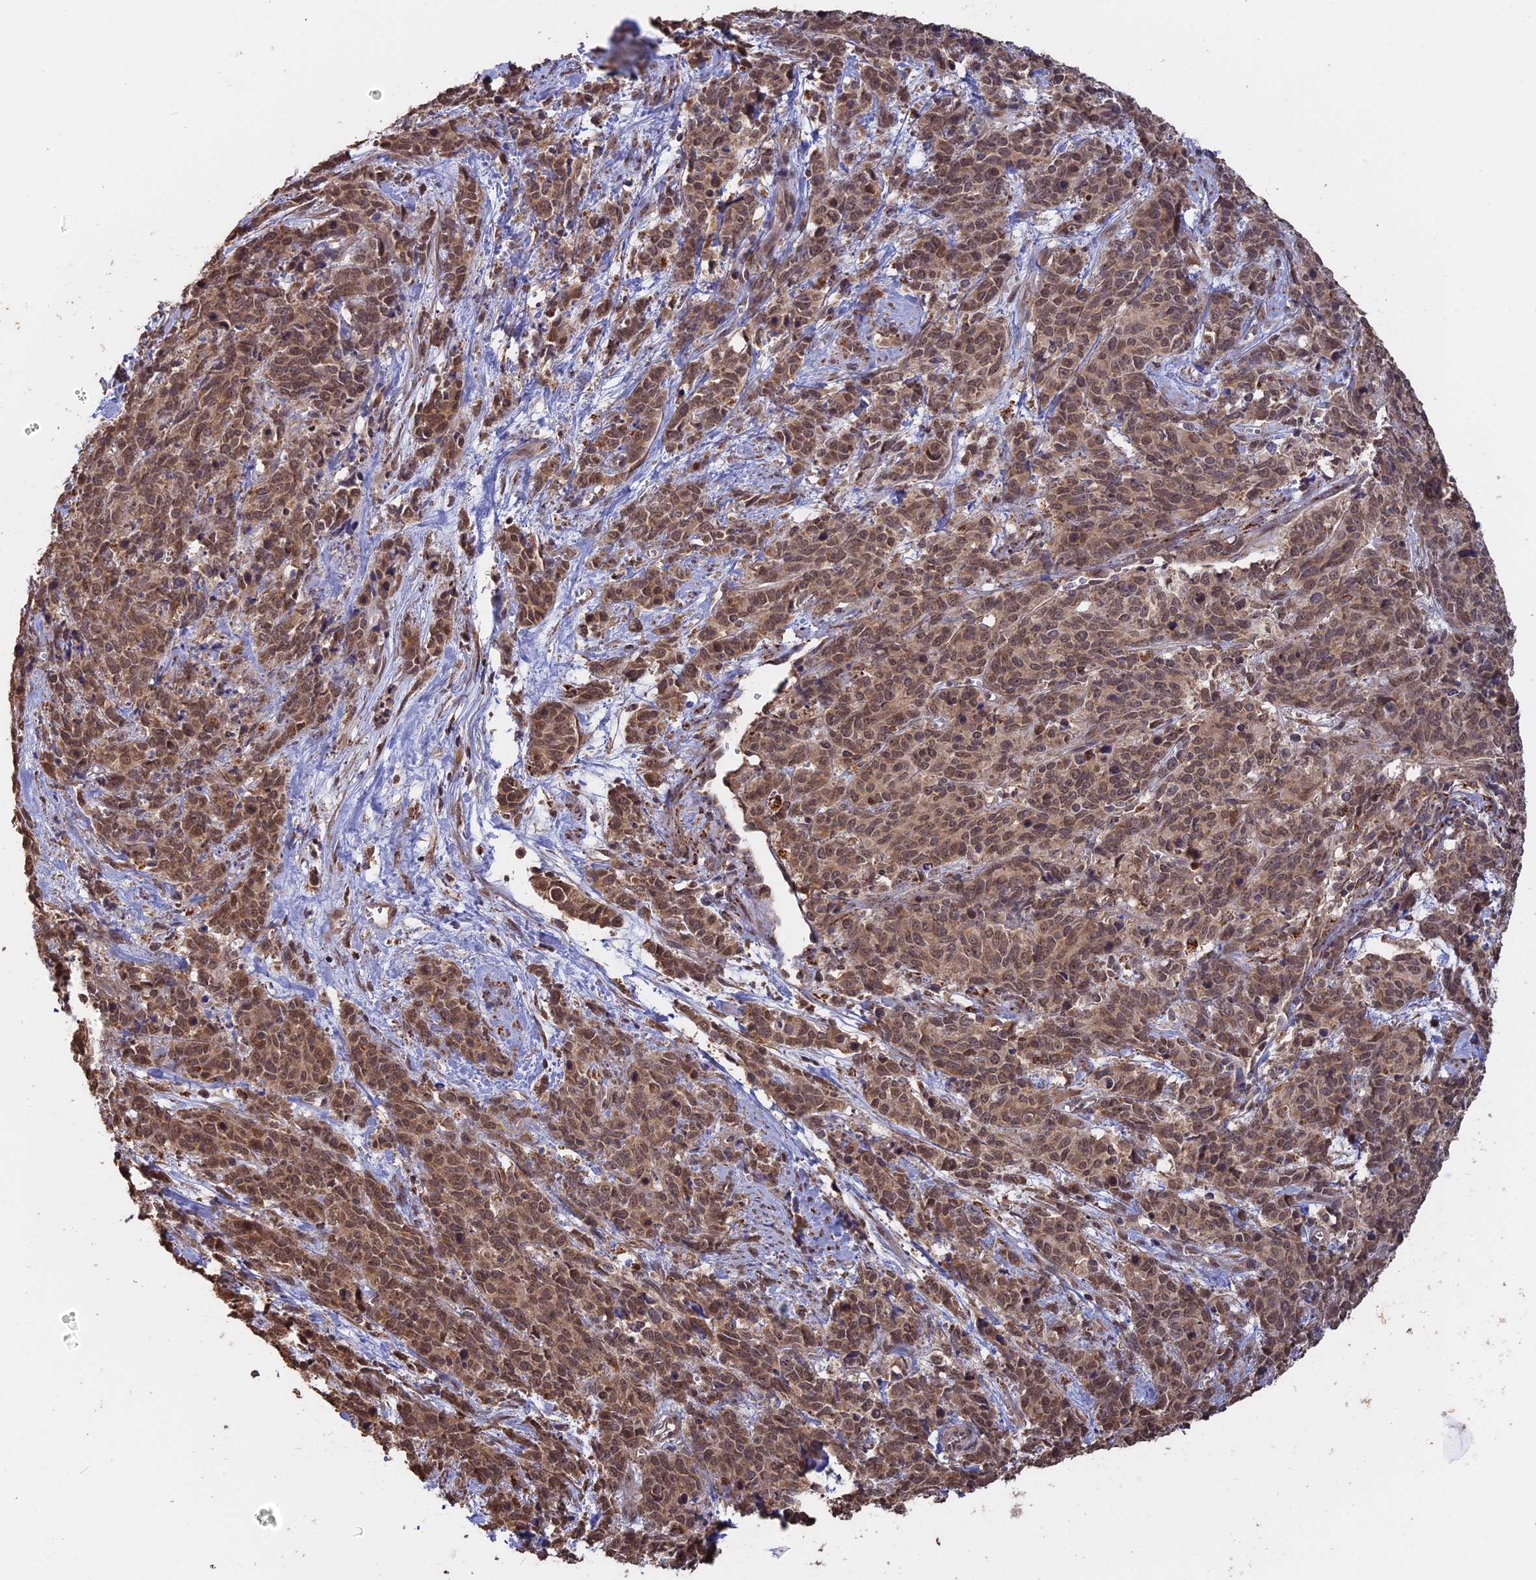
{"staining": {"intensity": "moderate", "quantity": ">75%", "location": "cytoplasmic/membranous,nuclear"}, "tissue": "cervical cancer", "cell_type": "Tumor cells", "image_type": "cancer", "snomed": [{"axis": "morphology", "description": "Squamous cell carcinoma, NOS"}, {"axis": "topography", "description": "Cervix"}], "caption": "Cervical squamous cell carcinoma stained with IHC demonstrates moderate cytoplasmic/membranous and nuclear expression in approximately >75% of tumor cells.", "gene": "FAM210B", "patient": {"sex": "female", "age": 60}}